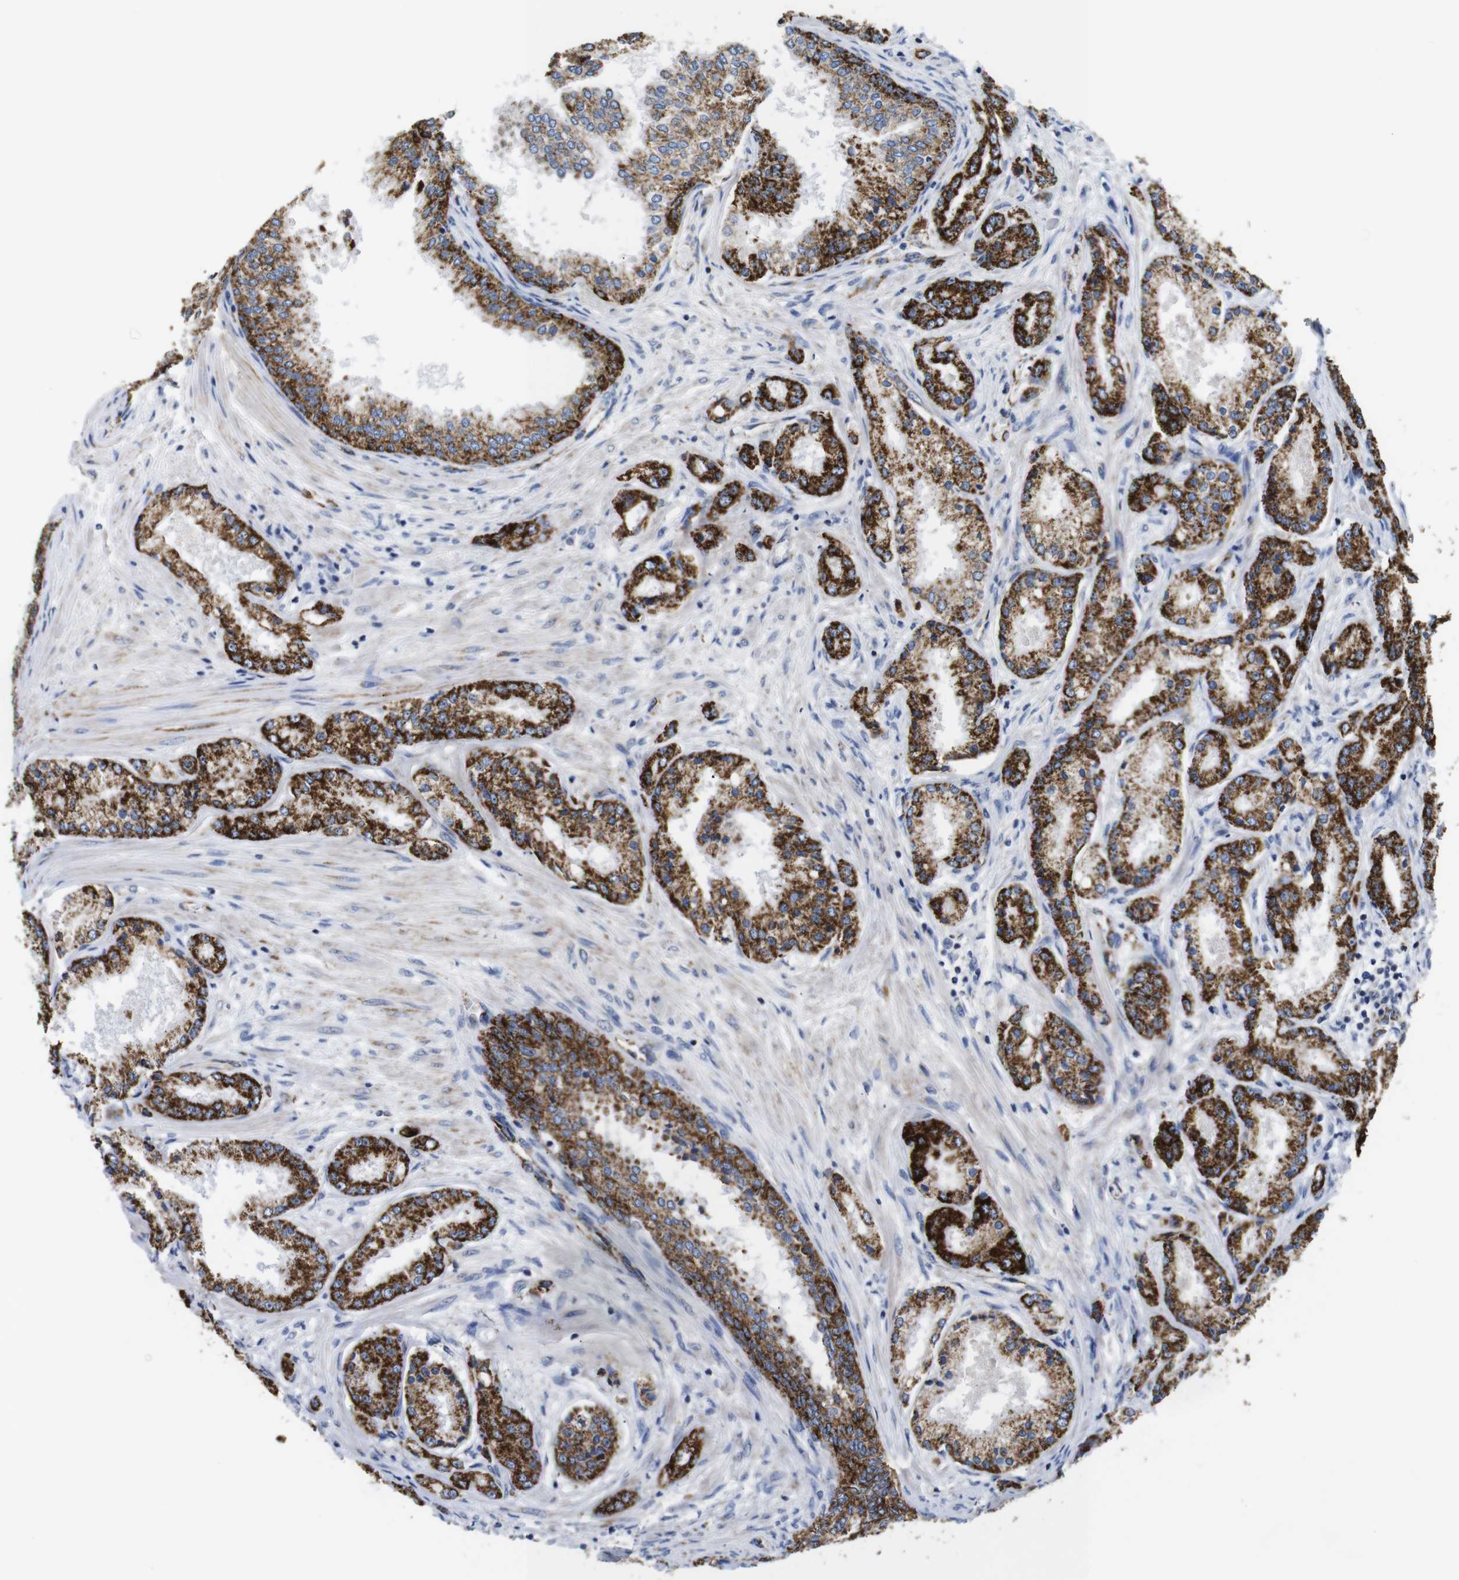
{"staining": {"intensity": "strong", "quantity": "25%-75%", "location": "cytoplasmic/membranous"}, "tissue": "prostate cancer", "cell_type": "Tumor cells", "image_type": "cancer", "snomed": [{"axis": "morphology", "description": "Adenocarcinoma, High grade"}, {"axis": "topography", "description": "Prostate"}], "caption": "DAB immunohistochemical staining of prostate cancer (adenocarcinoma (high-grade)) displays strong cytoplasmic/membranous protein expression in about 25%-75% of tumor cells. (DAB IHC, brown staining for protein, blue staining for nuclei).", "gene": "MAOA", "patient": {"sex": "male", "age": 59}}